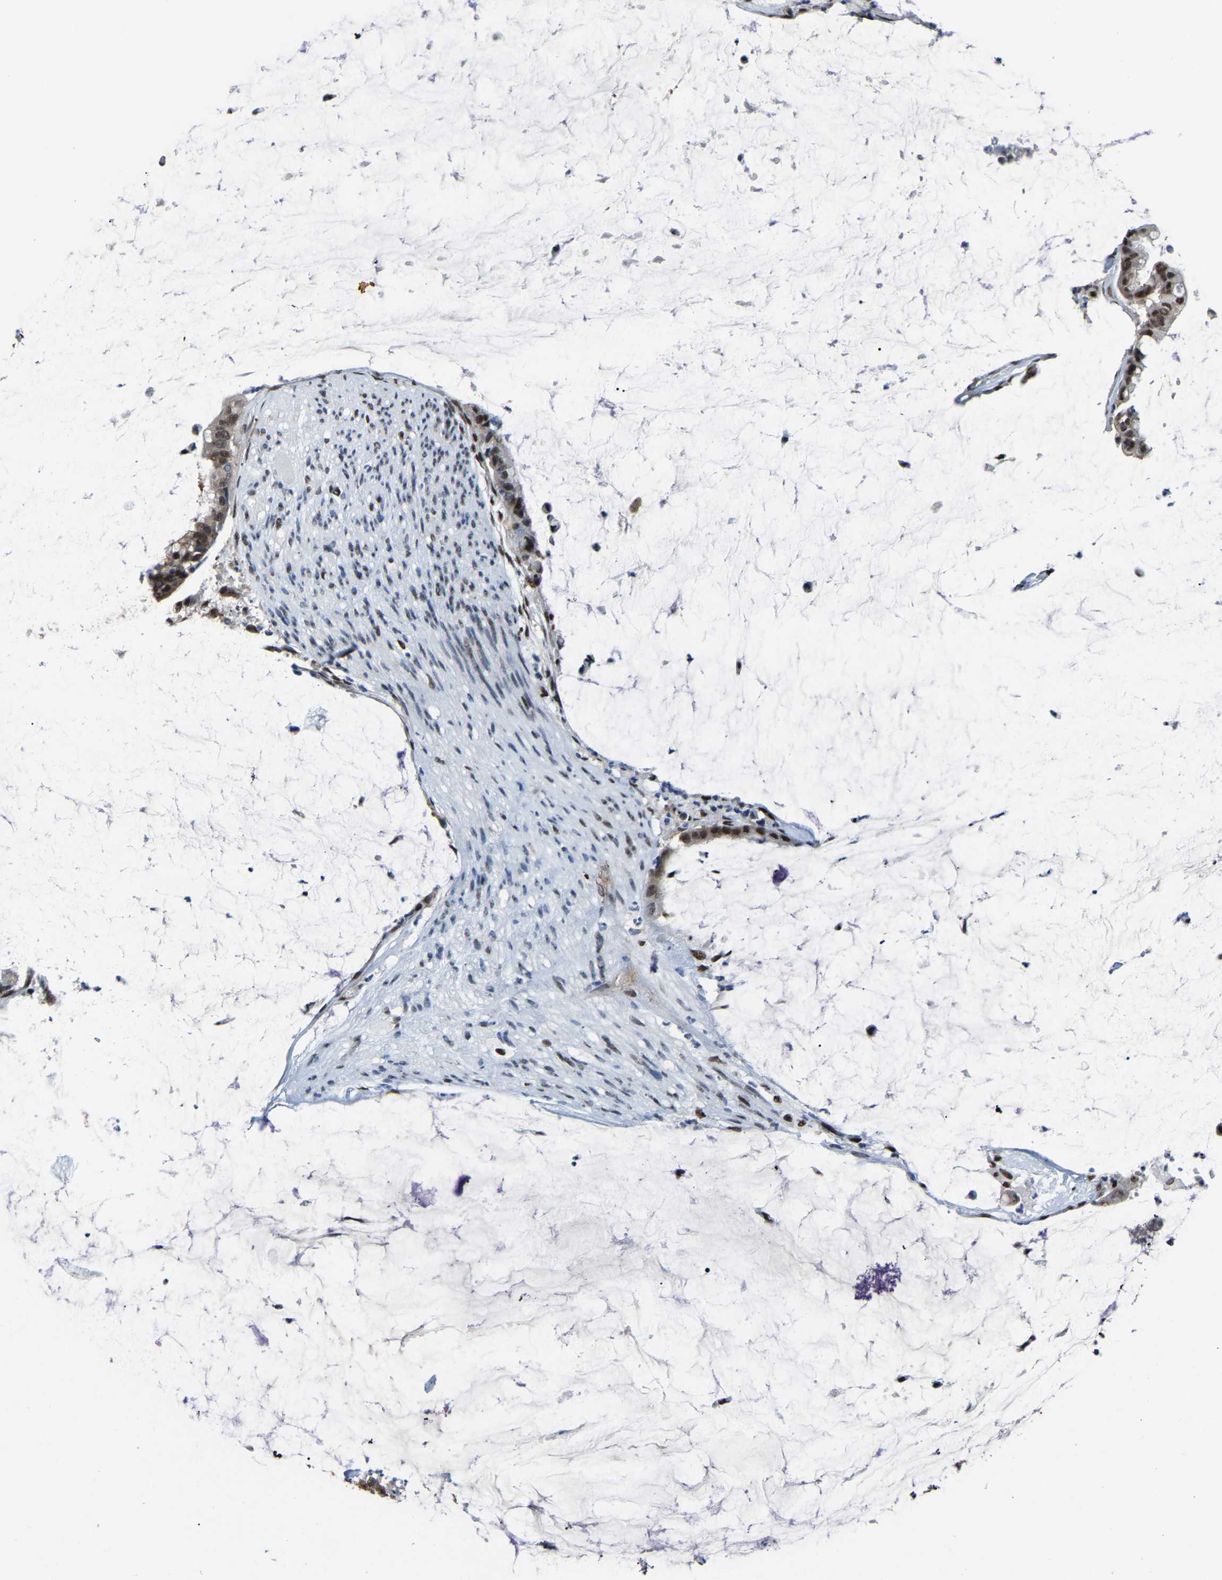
{"staining": {"intensity": "moderate", "quantity": ">75%", "location": "nuclear"}, "tissue": "pancreatic cancer", "cell_type": "Tumor cells", "image_type": "cancer", "snomed": [{"axis": "morphology", "description": "Adenocarcinoma, NOS"}, {"axis": "topography", "description": "Pancreas"}], "caption": "Immunohistochemistry (IHC) of adenocarcinoma (pancreatic) shows medium levels of moderate nuclear positivity in approximately >75% of tumor cells. The protein is stained brown, and the nuclei are stained in blue (DAB IHC with brightfield microscopy, high magnification).", "gene": "DDX5", "patient": {"sex": "male", "age": 41}}